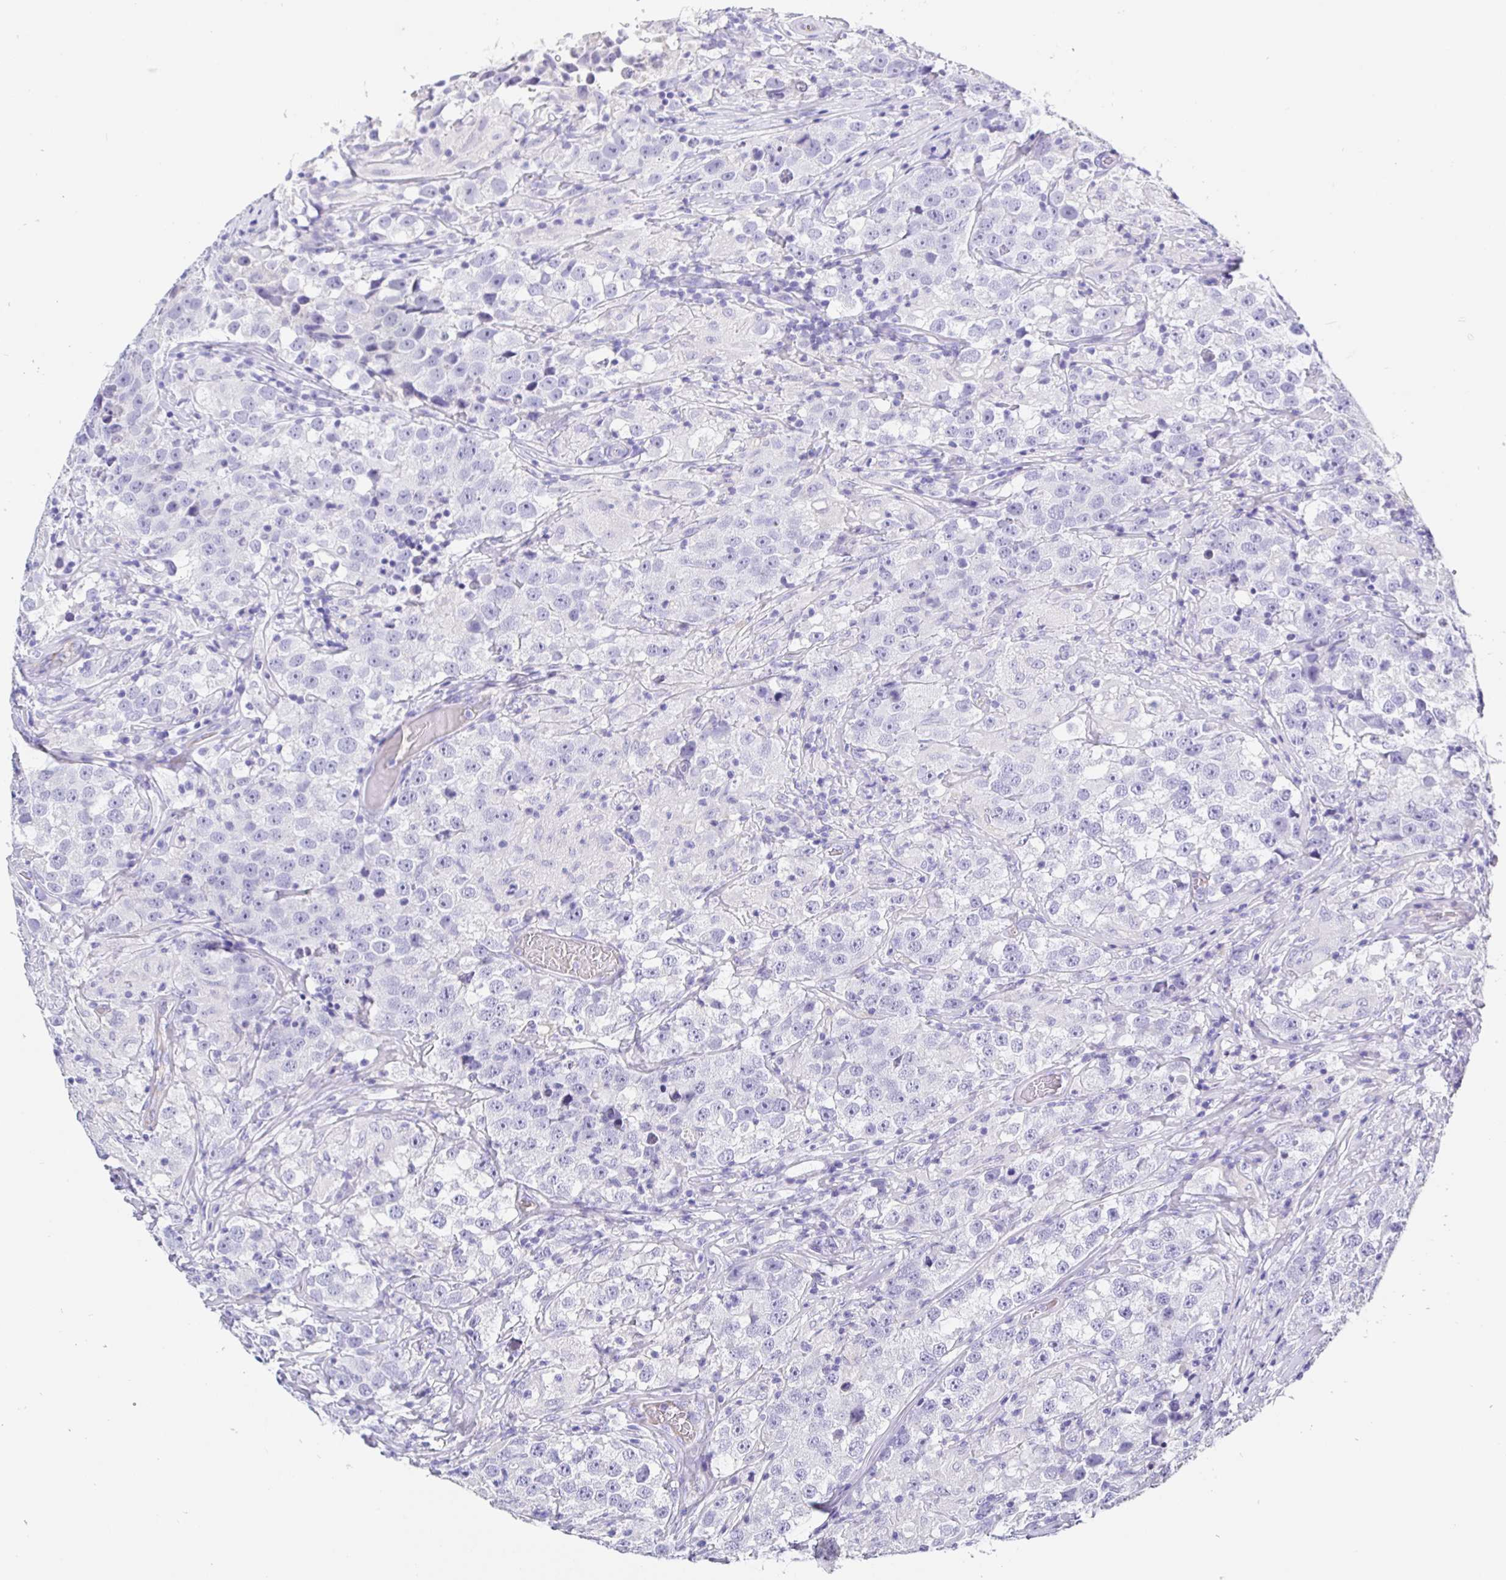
{"staining": {"intensity": "negative", "quantity": "none", "location": "none"}, "tissue": "testis cancer", "cell_type": "Tumor cells", "image_type": "cancer", "snomed": [{"axis": "morphology", "description": "Seminoma, NOS"}, {"axis": "topography", "description": "Testis"}], "caption": "This micrograph is of testis cancer (seminoma) stained with IHC to label a protein in brown with the nuclei are counter-stained blue. There is no positivity in tumor cells.", "gene": "MAOA", "patient": {"sex": "male", "age": 46}}